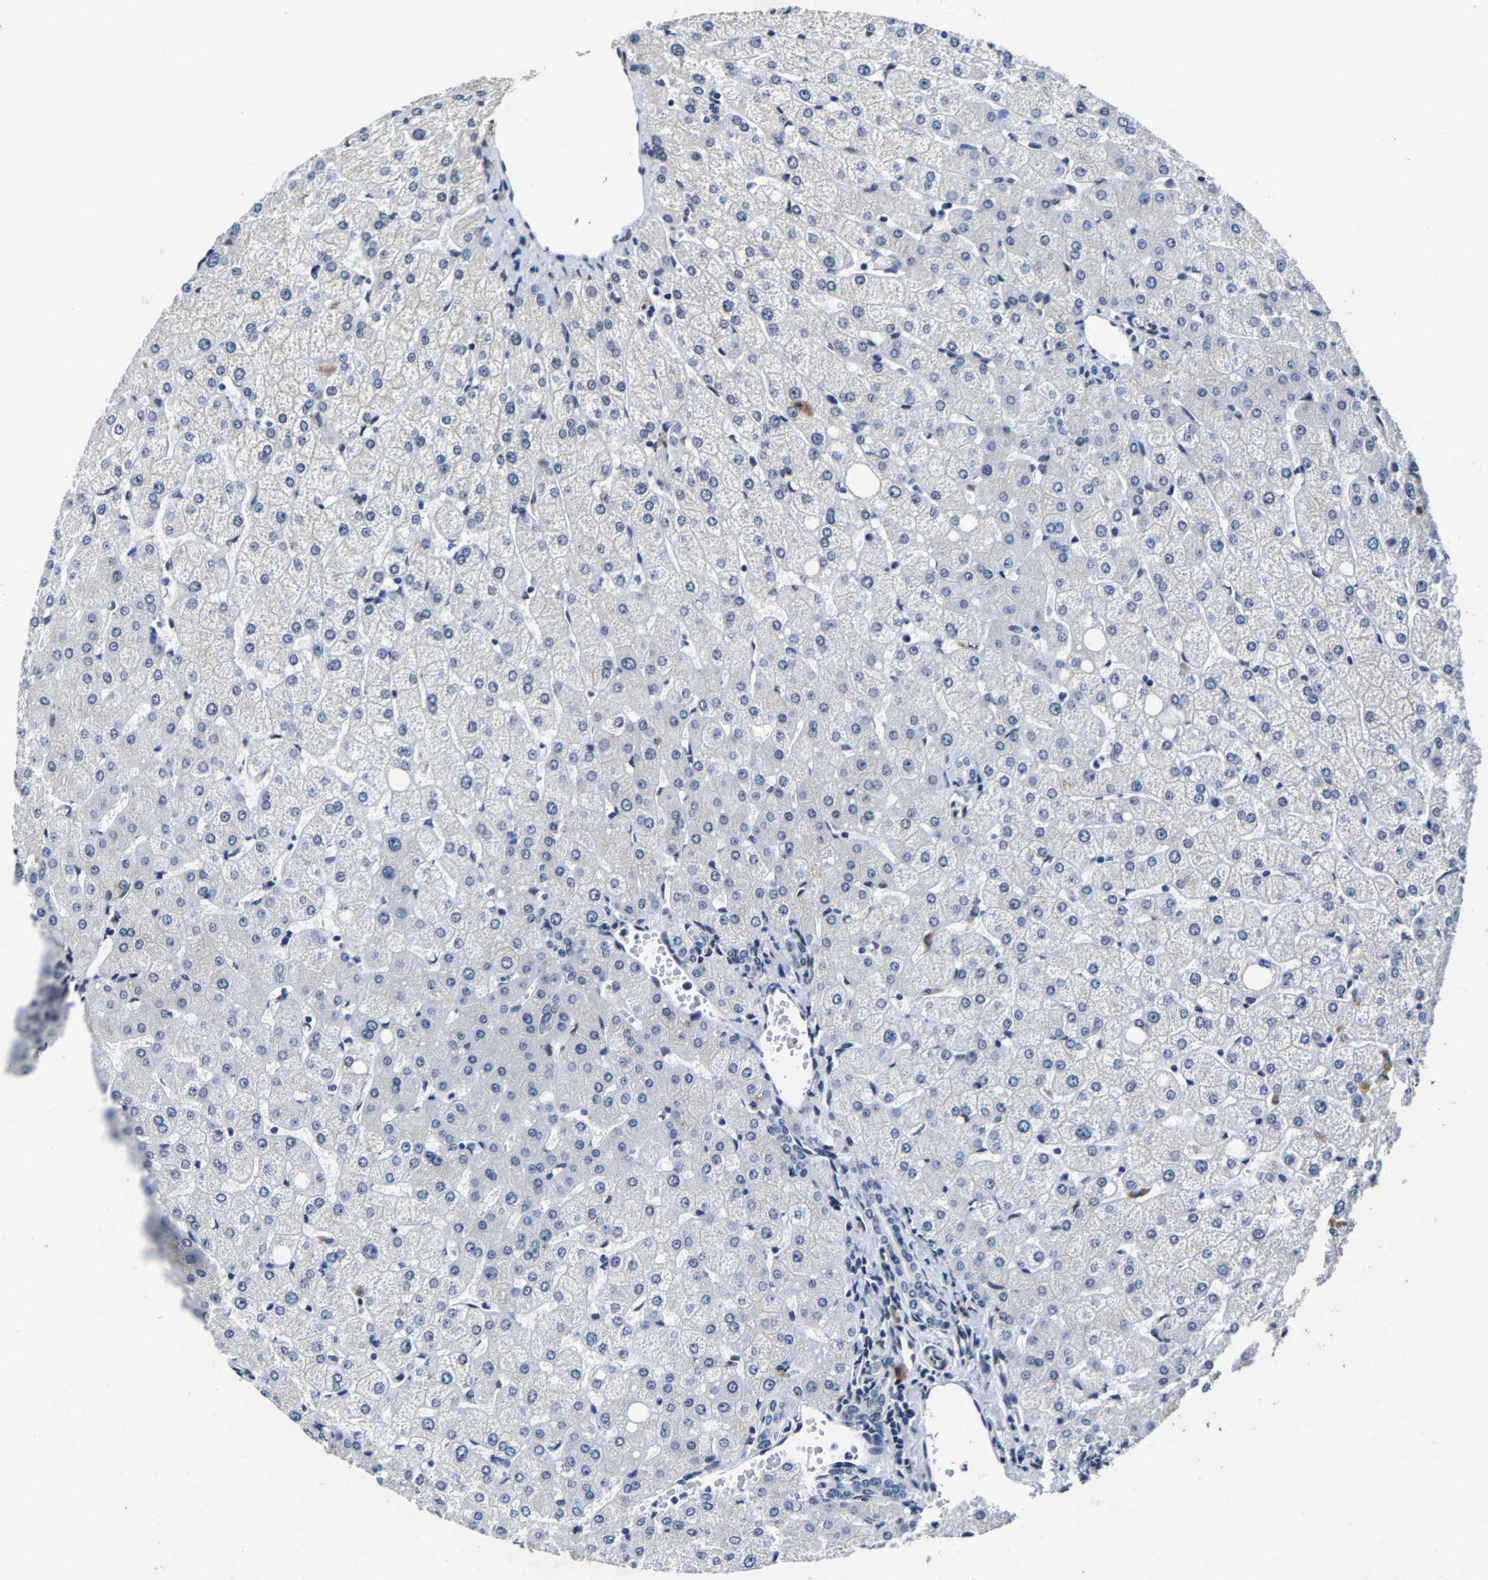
{"staining": {"intensity": "negative", "quantity": "none", "location": "none"}, "tissue": "liver", "cell_type": "Cholangiocytes", "image_type": "normal", "snomed": [{"axis": "morphology", "description": "Normal tissue, NOS"}, {"axis": "topography", "description": "Liver"}], "caption": "Liver was stained to show a protein in brown. There is no significant staining in cholangiocytes. (Stains: DAB immunohistochemistry (IHC) with hematoxylin counter stain, Microscopy: brightfield microscopy at high magnification).", "gene": "UBN2", "patient": {"sex": "female", "age": 54}}